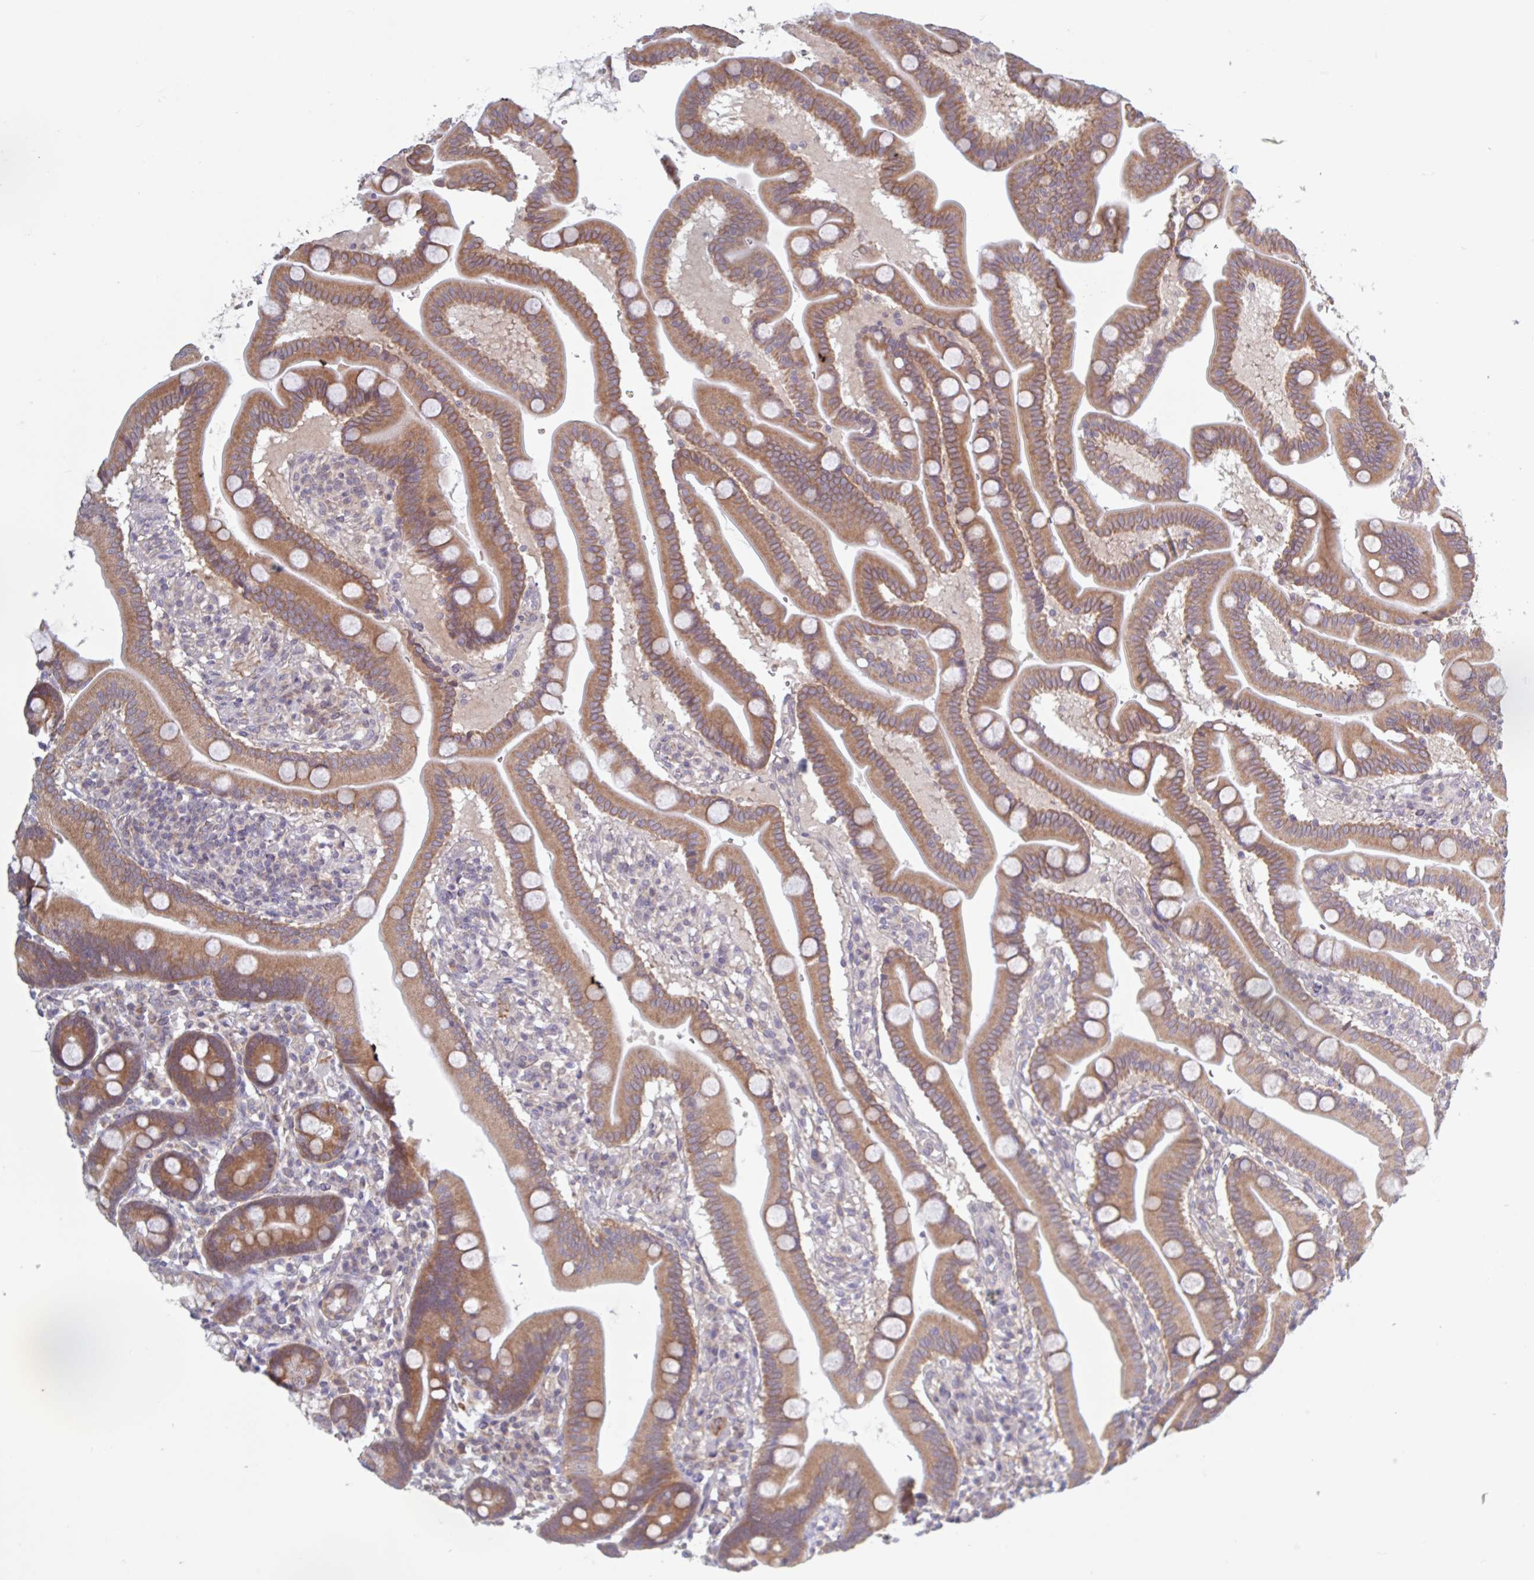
{"staining": {"intensity": "moderate", "quantity": ">75%", "location": "cytoplasmic/membranous"}, "tissue": "duodenum", "cell_type": "Glandular cells", "image_type": "normal", "snomed": [{"axis": "morphology", "description": "Normal tissue, NOS"}, {"axis": "topography", "description": "Duodenum"}], "caption": "Protein analysis of normal duodenum reveals moderate cytoplasmic/membranous expression in about >75% of glandular cells.", "gene": "SURF1", "patient": {"sex": "male", "age": 59}}